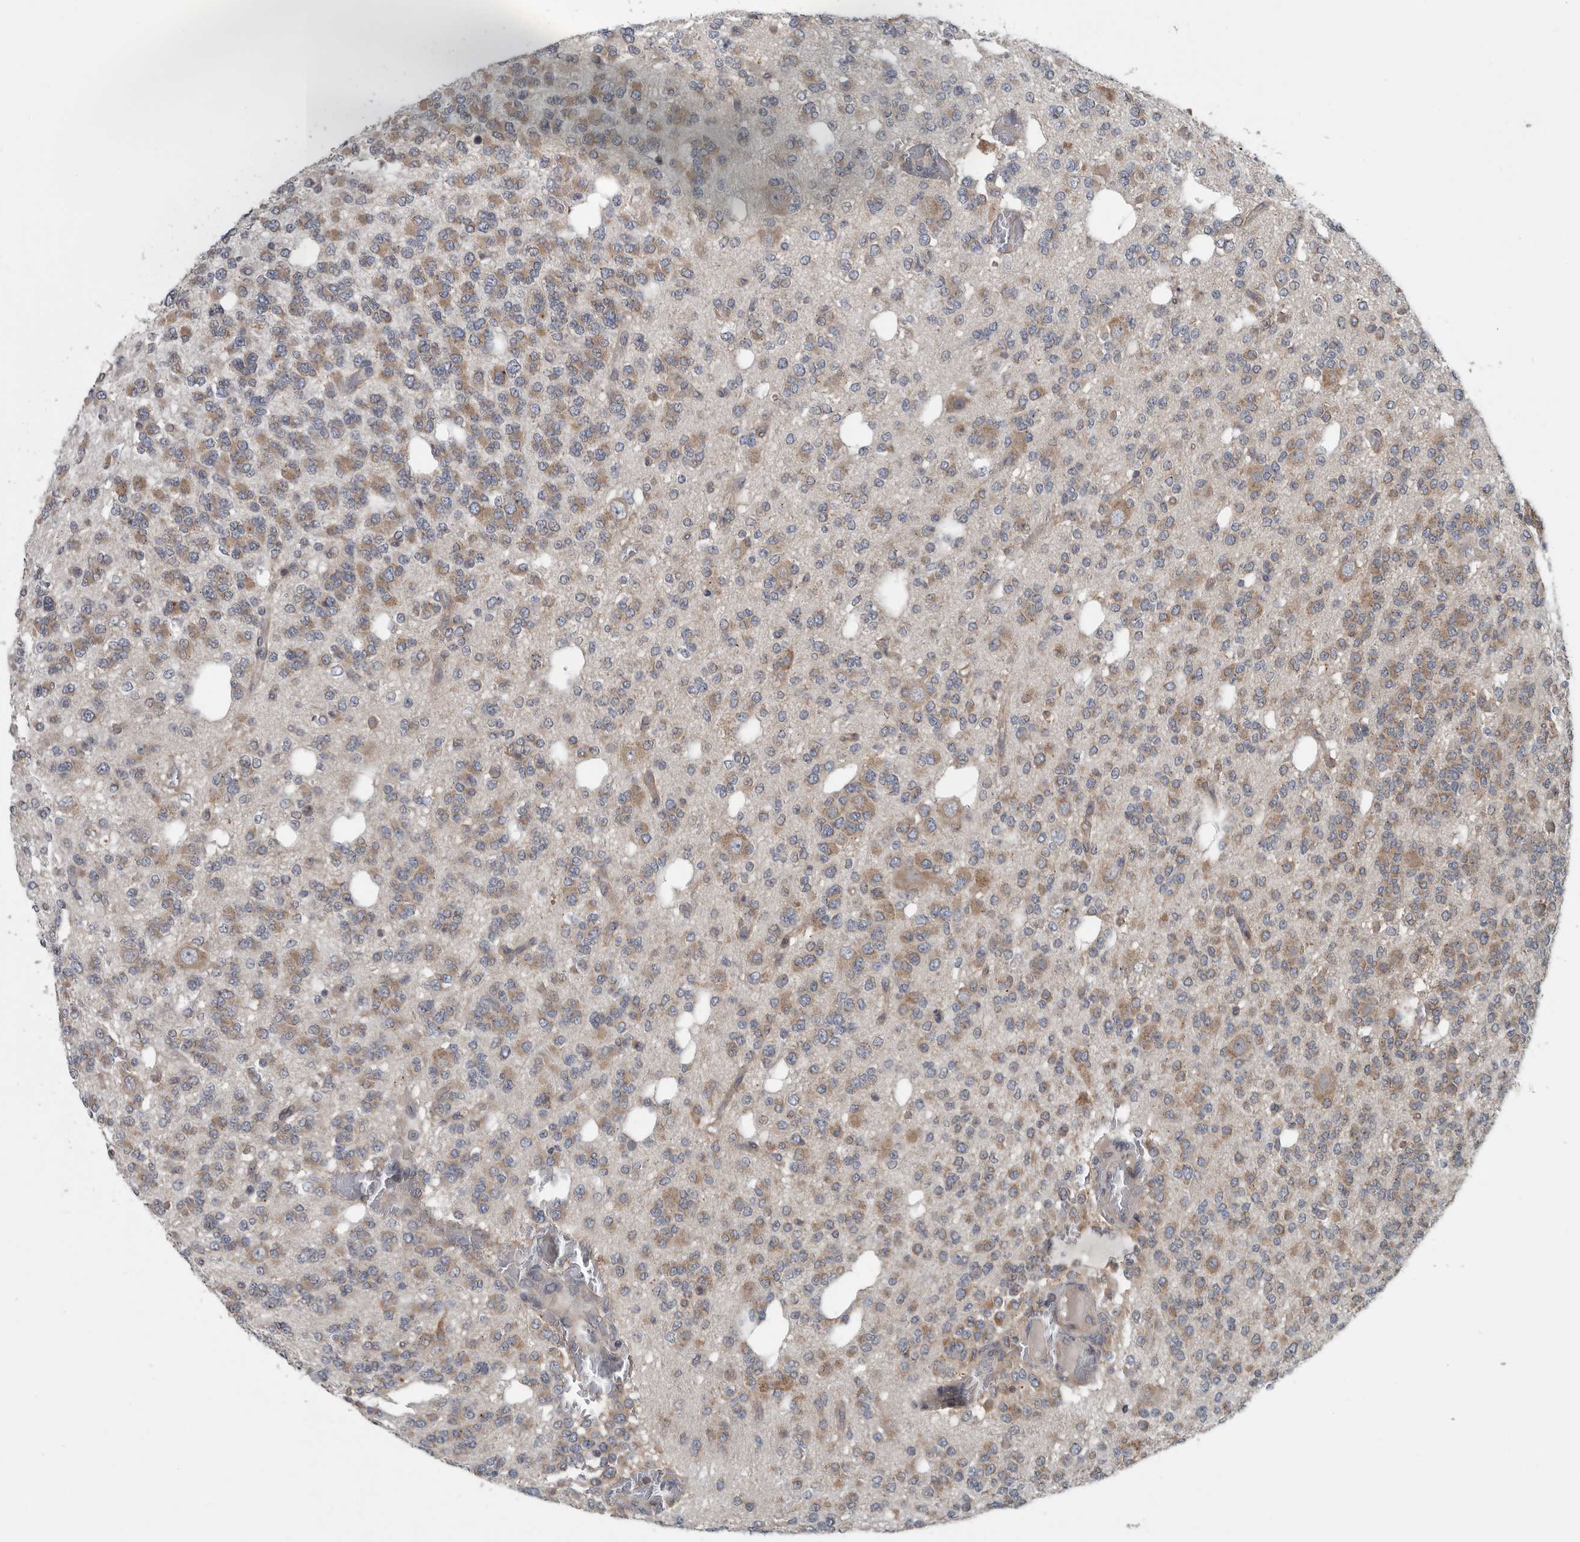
{"staining": {"intensity": "moderate", "quantity": "25%-75%", "location": "cytoplasmic/membranous"}, "tissue": "glioma", "cell_type": "Tumor cells", "image_type": "cancer", "snomed": [{"axis": "morphology", "description": "Glioma, malignant, Low grade"}, {"axis": "topography", "description": "Brain"}], "caption": "Immunohistochemical staining of glioma exhibits moderate cytoplasmic/membranous protein expression in approximately 25%-75% of tumor cells.", "gene": "TMEM199", "patient": {"sex": "male", "age": 38}}